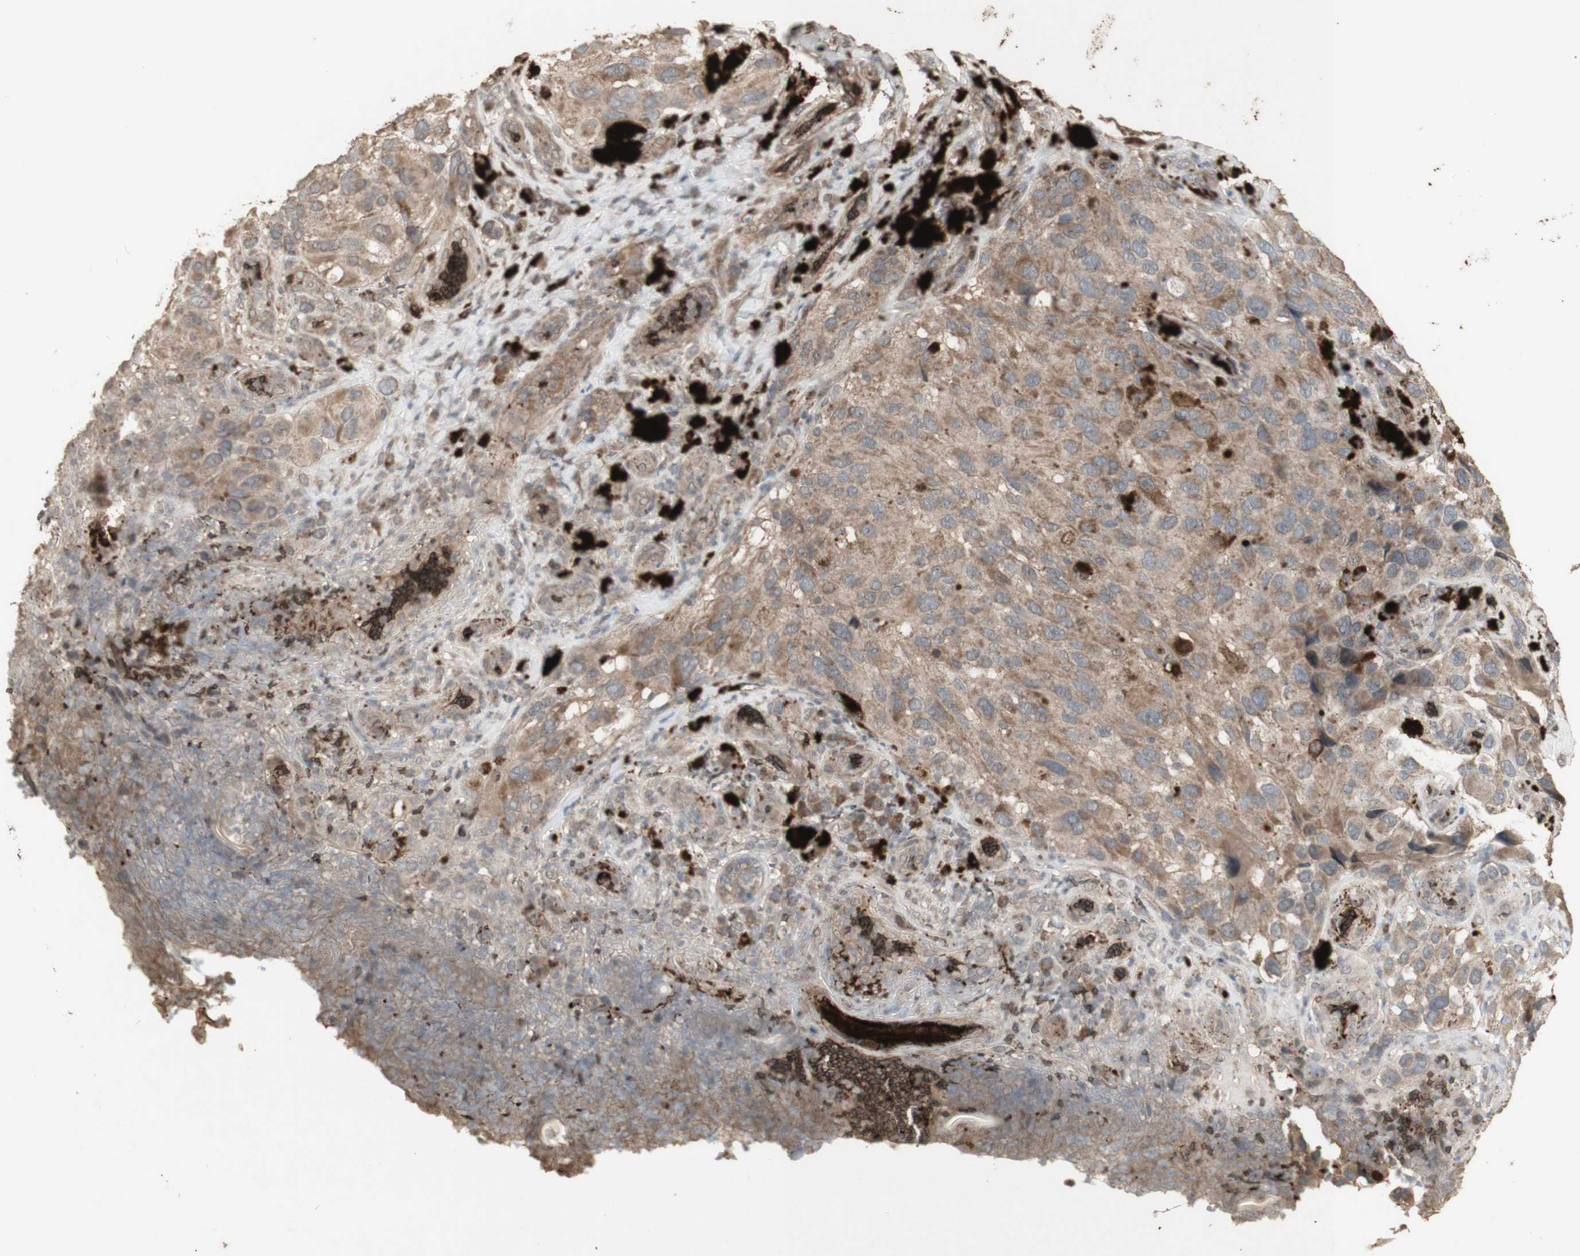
{"staining": {"intensity": "moderate", "quantity": "25%-75%", "location": "cytoplasmic/membranous"}, "tissue": "melanoma", "cell_type": "Tumor cells", "image_type": "cancer", "snomed": [{"axis": "morphology", "description": "Malignant melanoma, NOS"}, {"axis": "topography", "description": "Skin"}], "caption": "Melanoma tissue demonstrates moderate cytoplasmic/membranous expression in approximately 25%-75% of tumor cells, visualized by immunohistochemistry.", "gene": "ALOX12", "patient": {"sex": "female", "age": 73}}